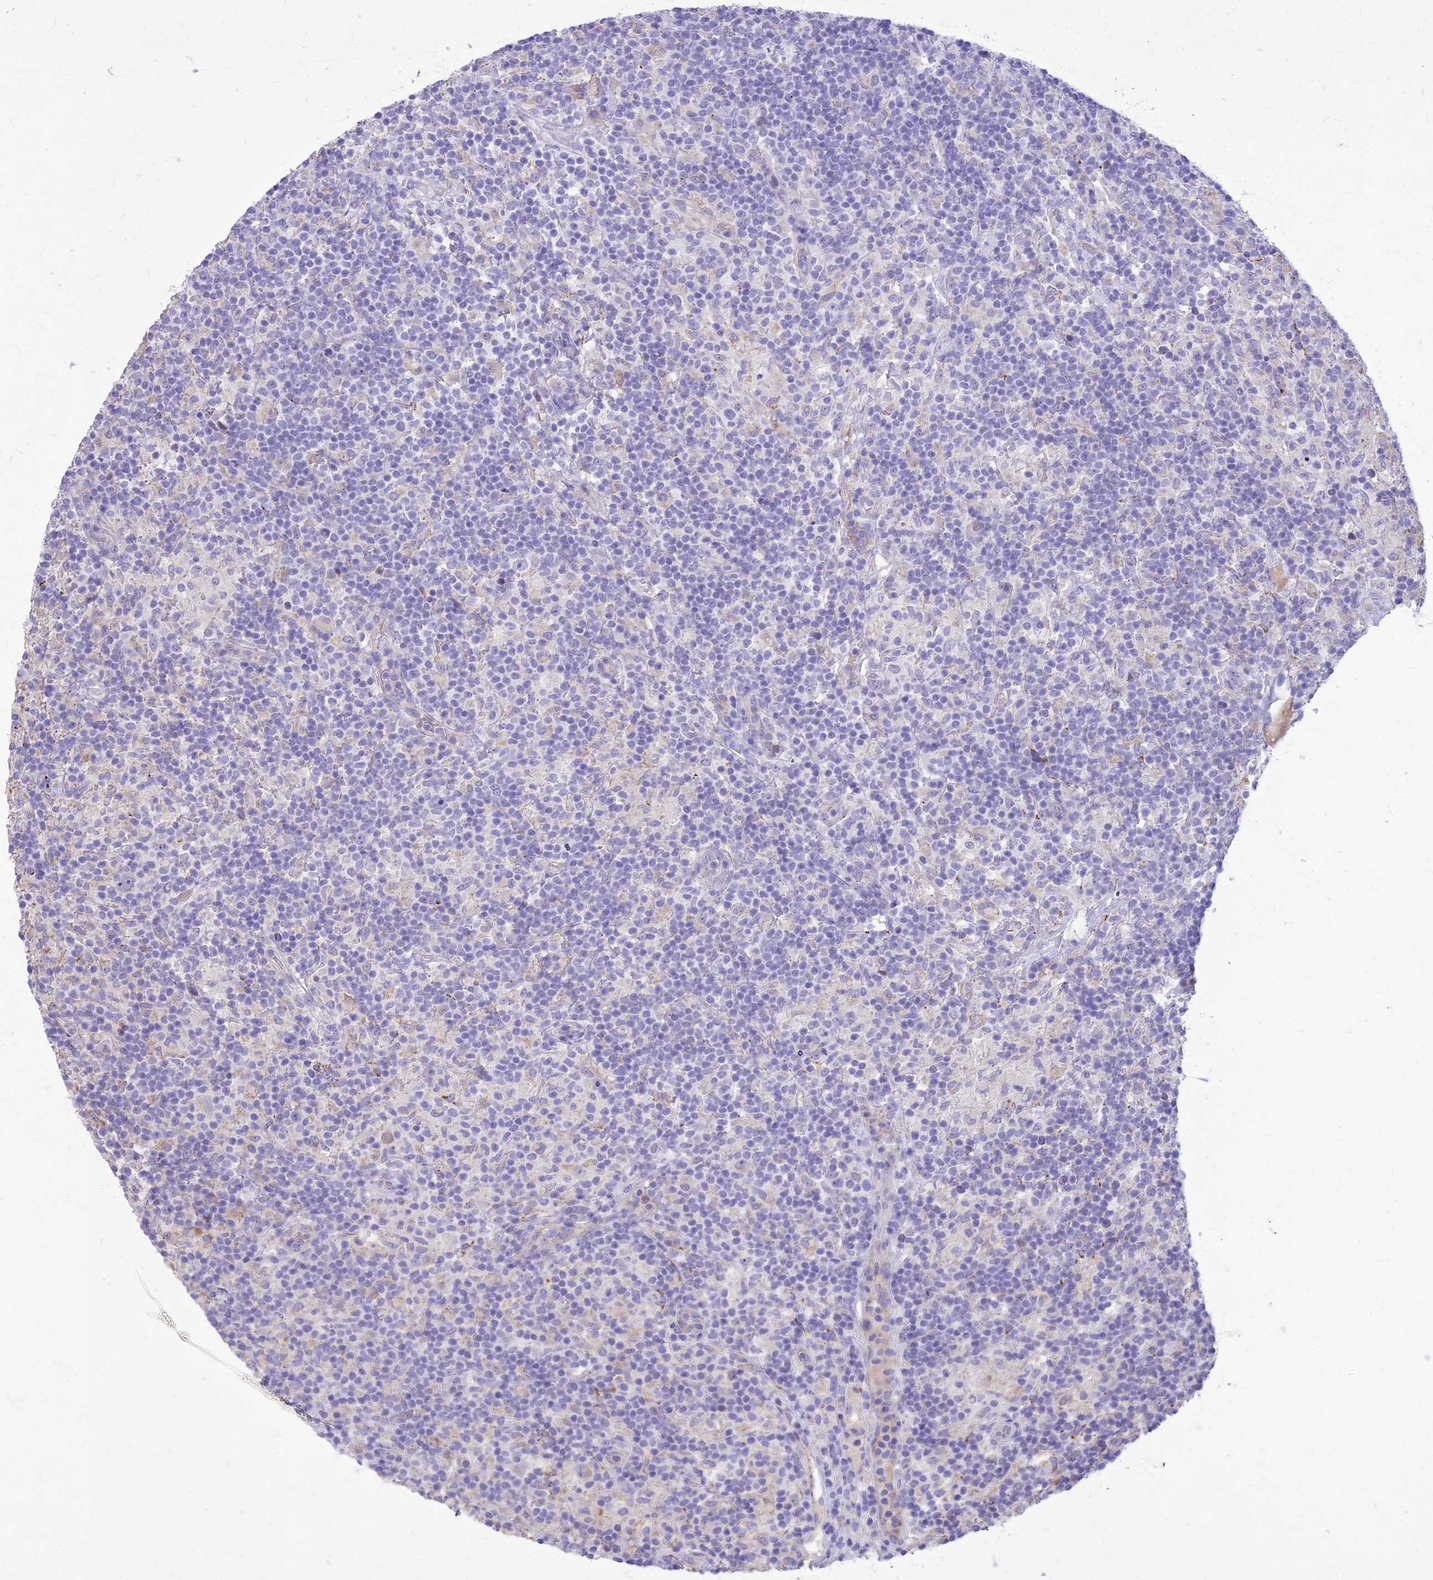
{"staining": {"intensity": "negative", "quantity": "none", "location": "none"}, "tissue": "lymphoma", "cell_type": "Tumor cells", "image_type": "cancer", "snomed": [{"axis": "morphology", "description": "Hodgkin's disease, NOS"}, {"axis": "topography", "description": "Lymph node"}], "caption": "A photomicrograph of human lymphoma is negative for staining in tumor cells.", "gene": "SLC13A5", "patient": {"sex": "male", "age": 70}}